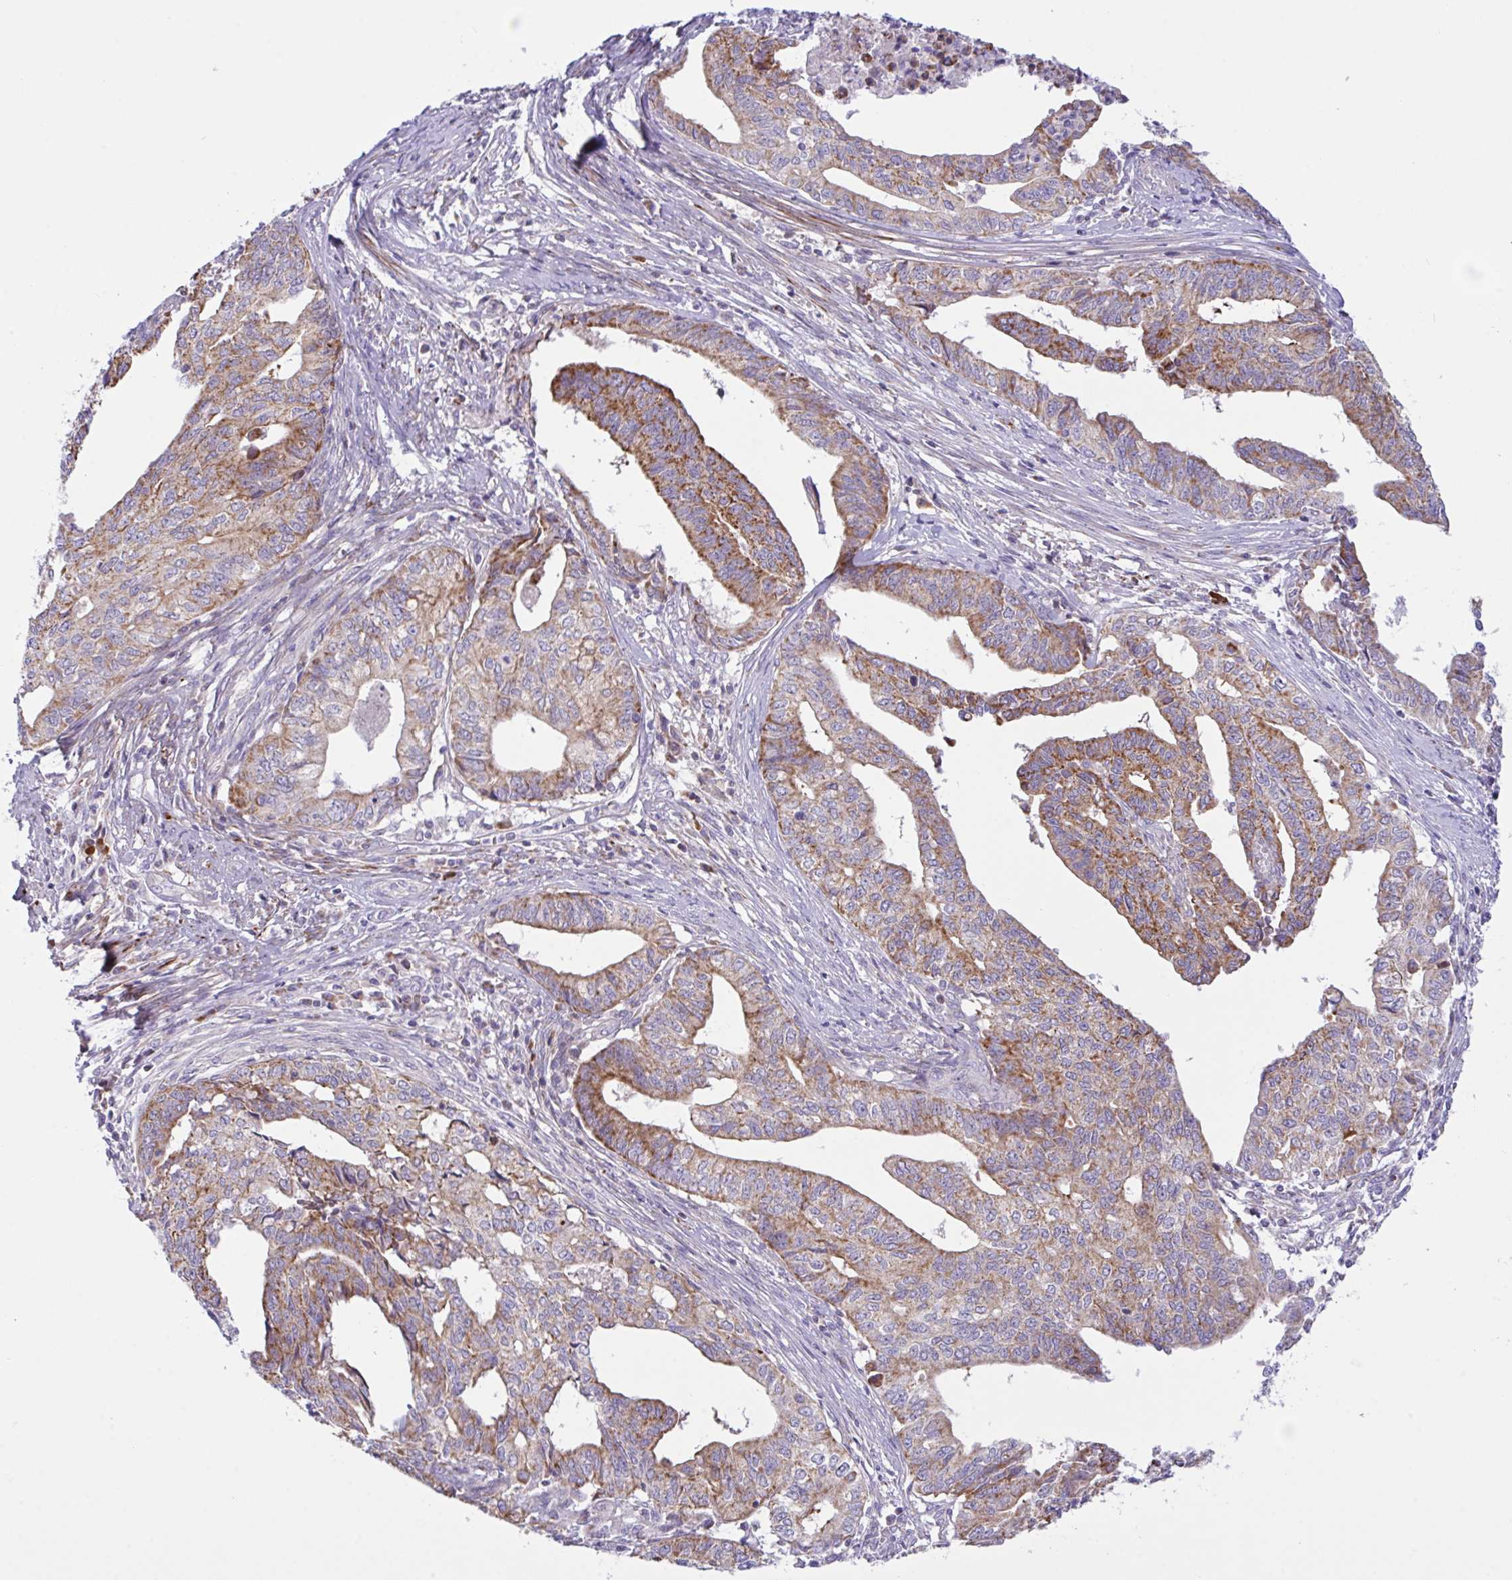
{"staining": {"intensity": "moderate", "quantity": ">75%", "location": "cytoplasmic/membranous"}, "tissue": "endometrial cancer", "cell_type": "Tumor cells", "image_type": "cancer", "snomed": [{"axis": "morphology", "description": "Adenocarcinoma, NOS"}, {"axis": "topography", "description": "Endometrium"}], "caption": "Immunohistochemistry (IHC) photomicrograph of neoplastic tissue: human endometrial cancer stained using IHC displays medium levels of moderate protein expression localized specifically in the cytoplasmic/membranous of tumor cells, appearing as a cytoplasmic/membranous brown color.", "gene": "CHDH", "patient": {"sex": "female", "age": 65}}